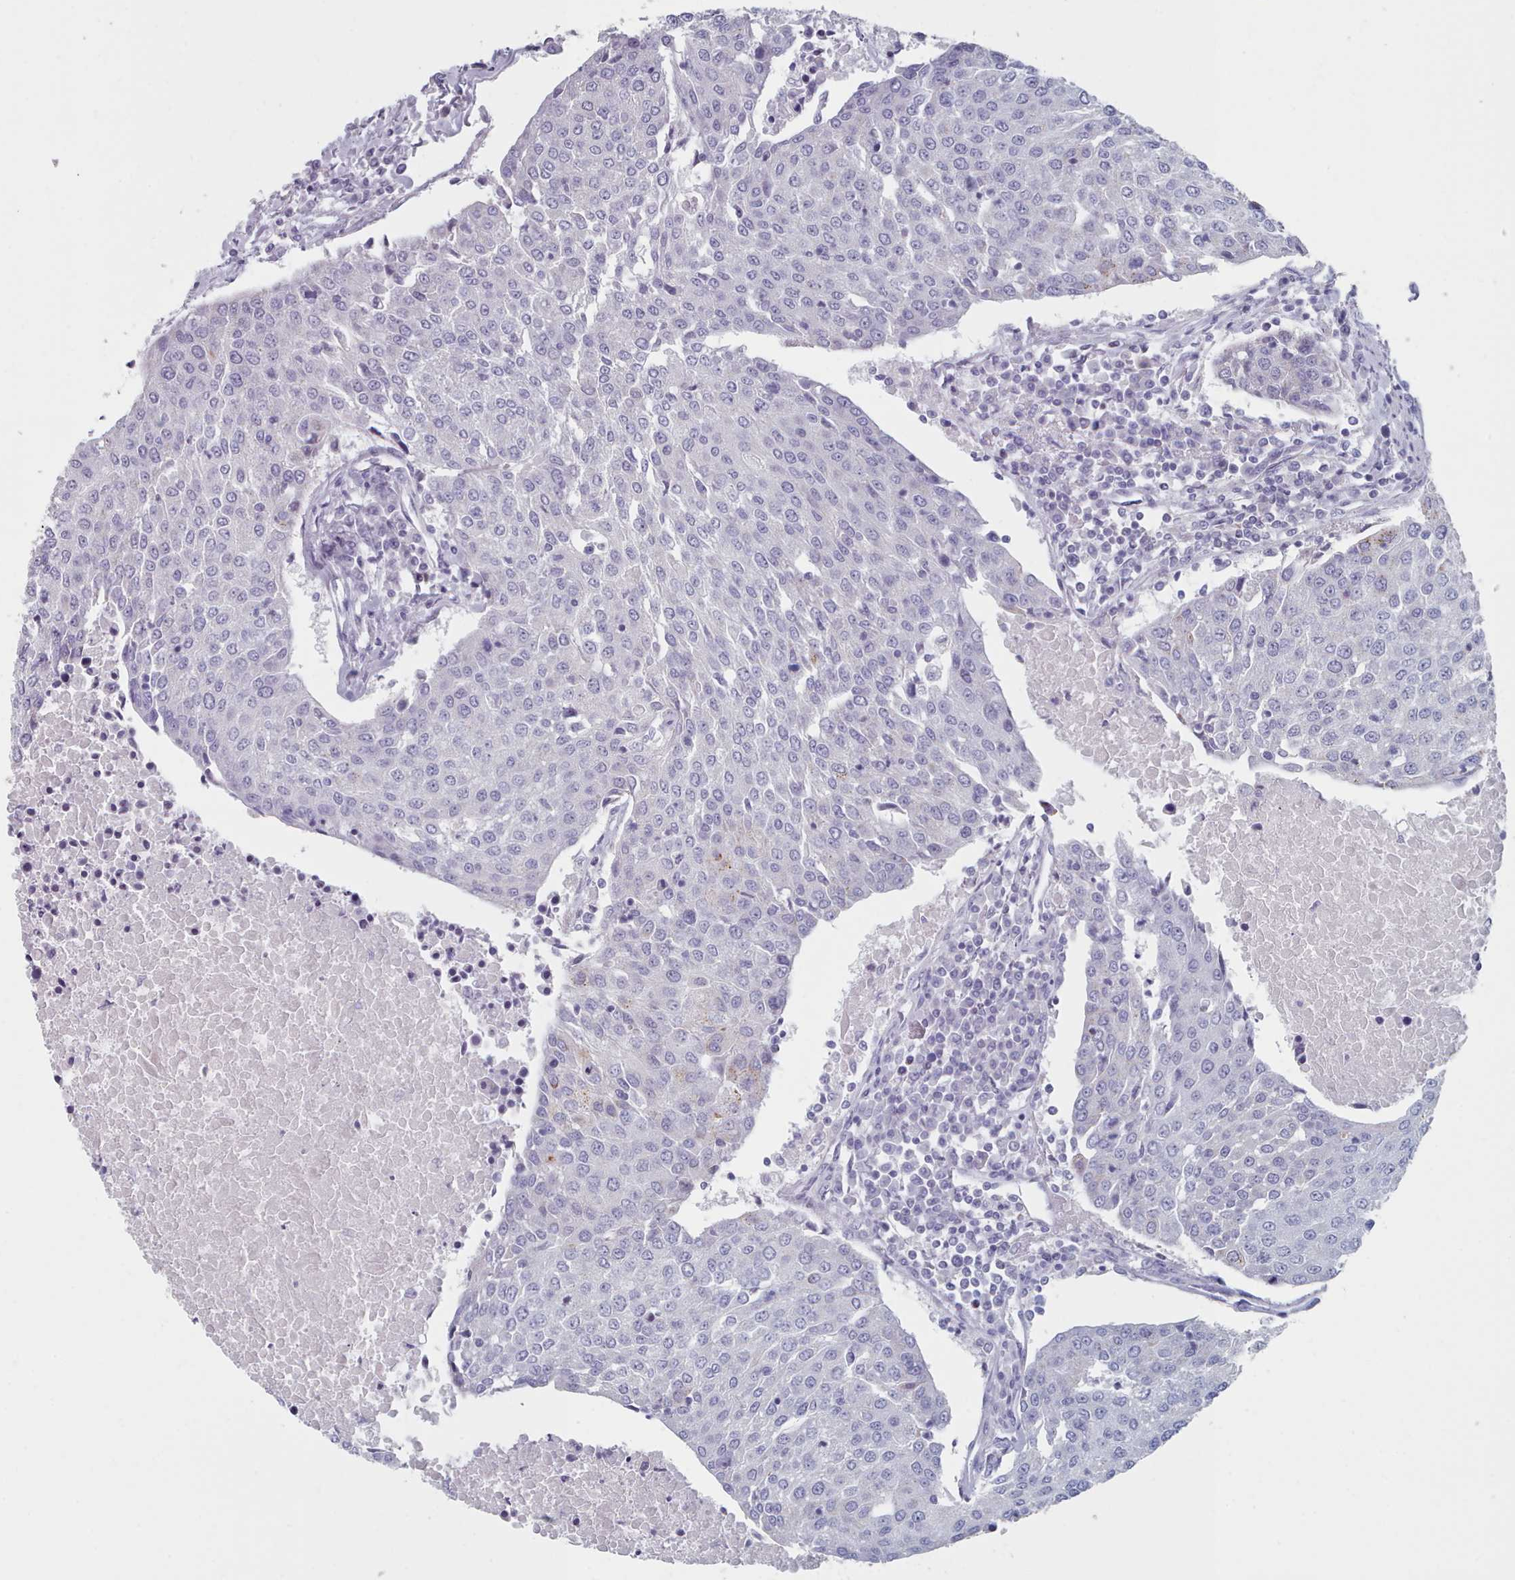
{"staining": {"intensity": "negative", "quantity": "none", "location": "none"}, "tissue": "urothelial cancer", "cell_type": "Tumor cells", "image_type": "cancer", "snomed": [{"axis": "morphology", "description": "Urothelial carcinoma, High grade"}, {"axis": "topography", "description": "Urinary bladder"}], "caption": "Immunohistochemistry (IHC) photomicrograph of human urothelial cancer stained for a protein (brown), which shows no positivity in tumor cells.", "gene": "FAM170B", "patient": {"sex": "female", "age": 85}}